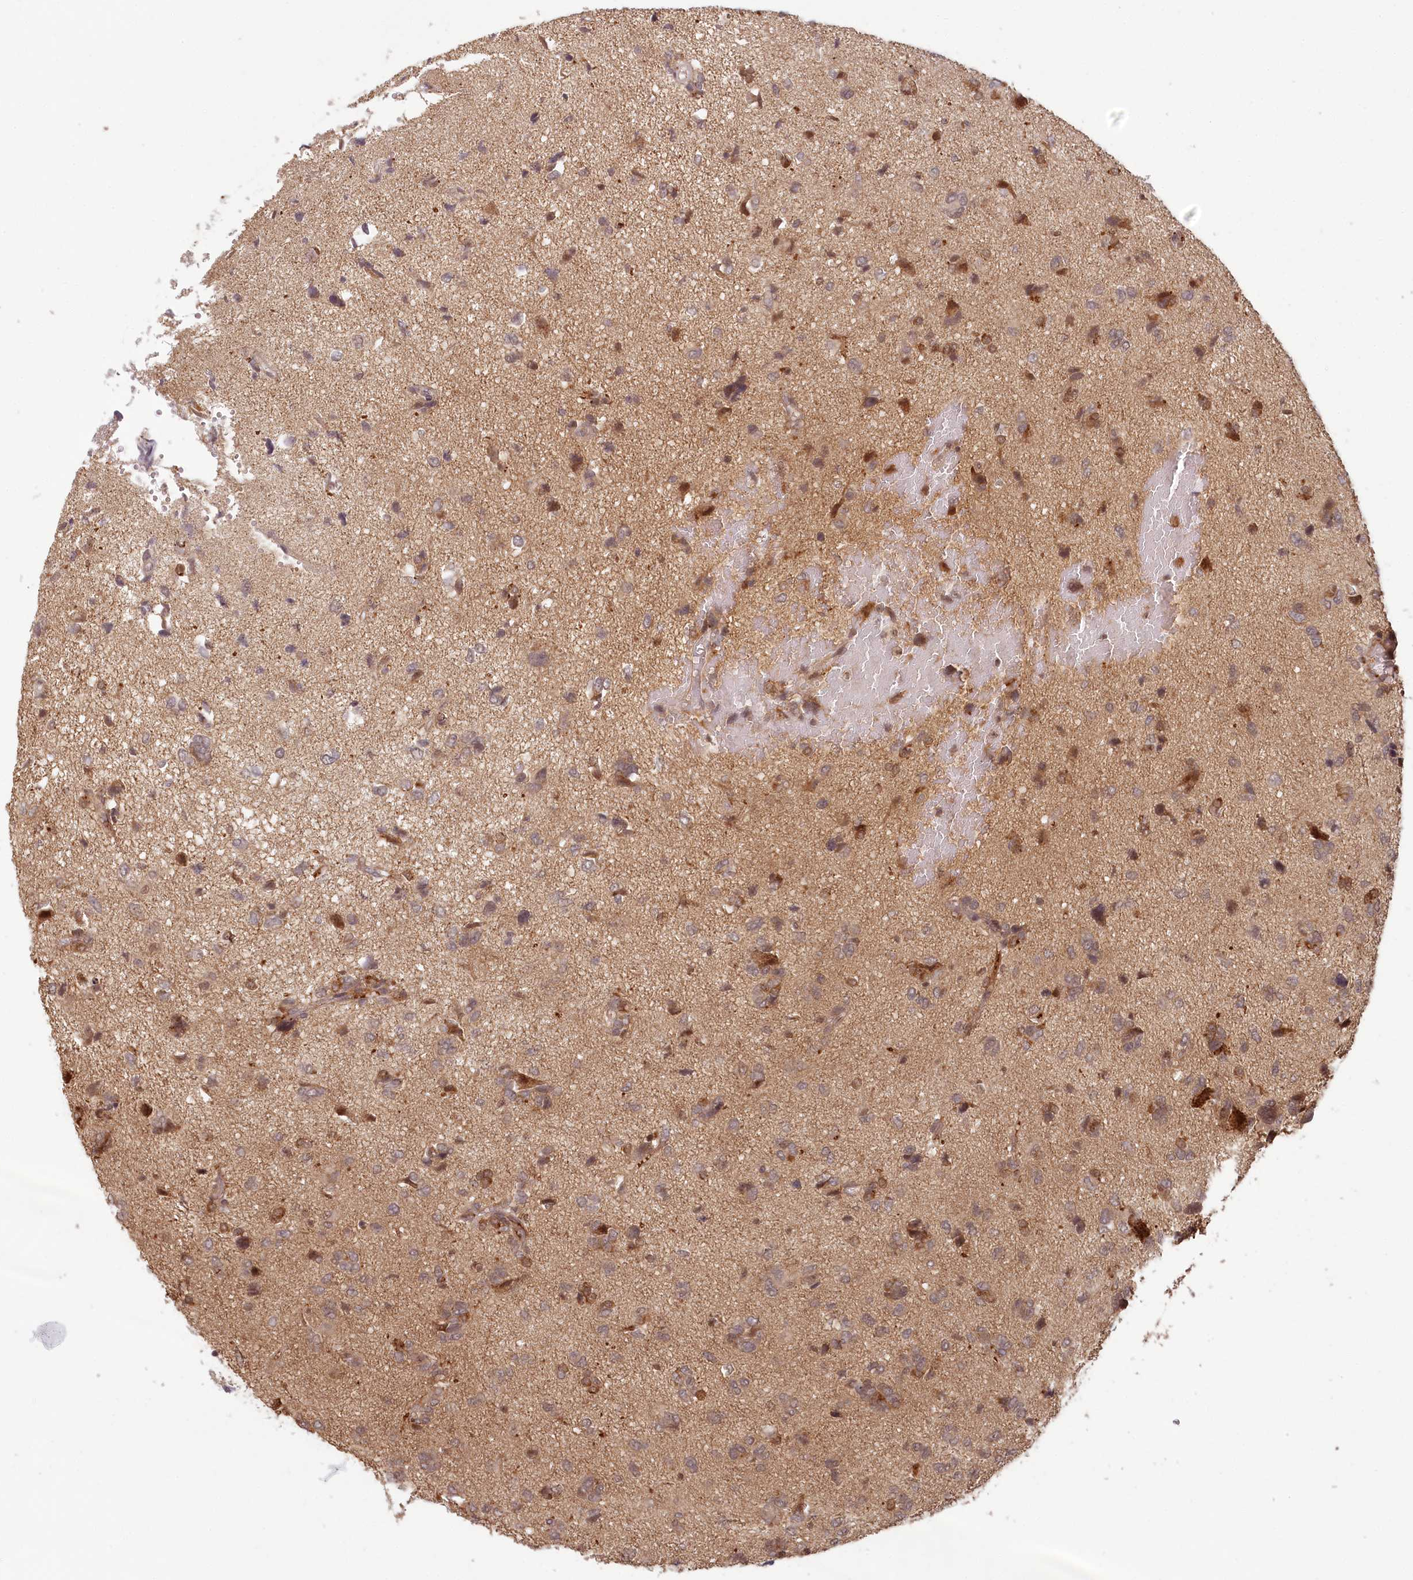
{"staining": {"intensity": "moderate", "quantity": ">75%", "location": "cytoplasmic/membranous"}, "tissue": "glioma", "cell_type": "Tumor cells", "image_type": "cancer", "snomed": [{"axis": "morphology", "description": "Glioma, malignant, High grade"}, {"axis": "topography", "description": "Brain"}], "caption": "Glioma tissue shows moderate cytoplasmic/membranous staining in approximately >75% of tumor cells The protein is shown in brown color, while the nuclei are stained blue.", "gene": "WAPL", "patient": {"sex": "female", "age": 59}}